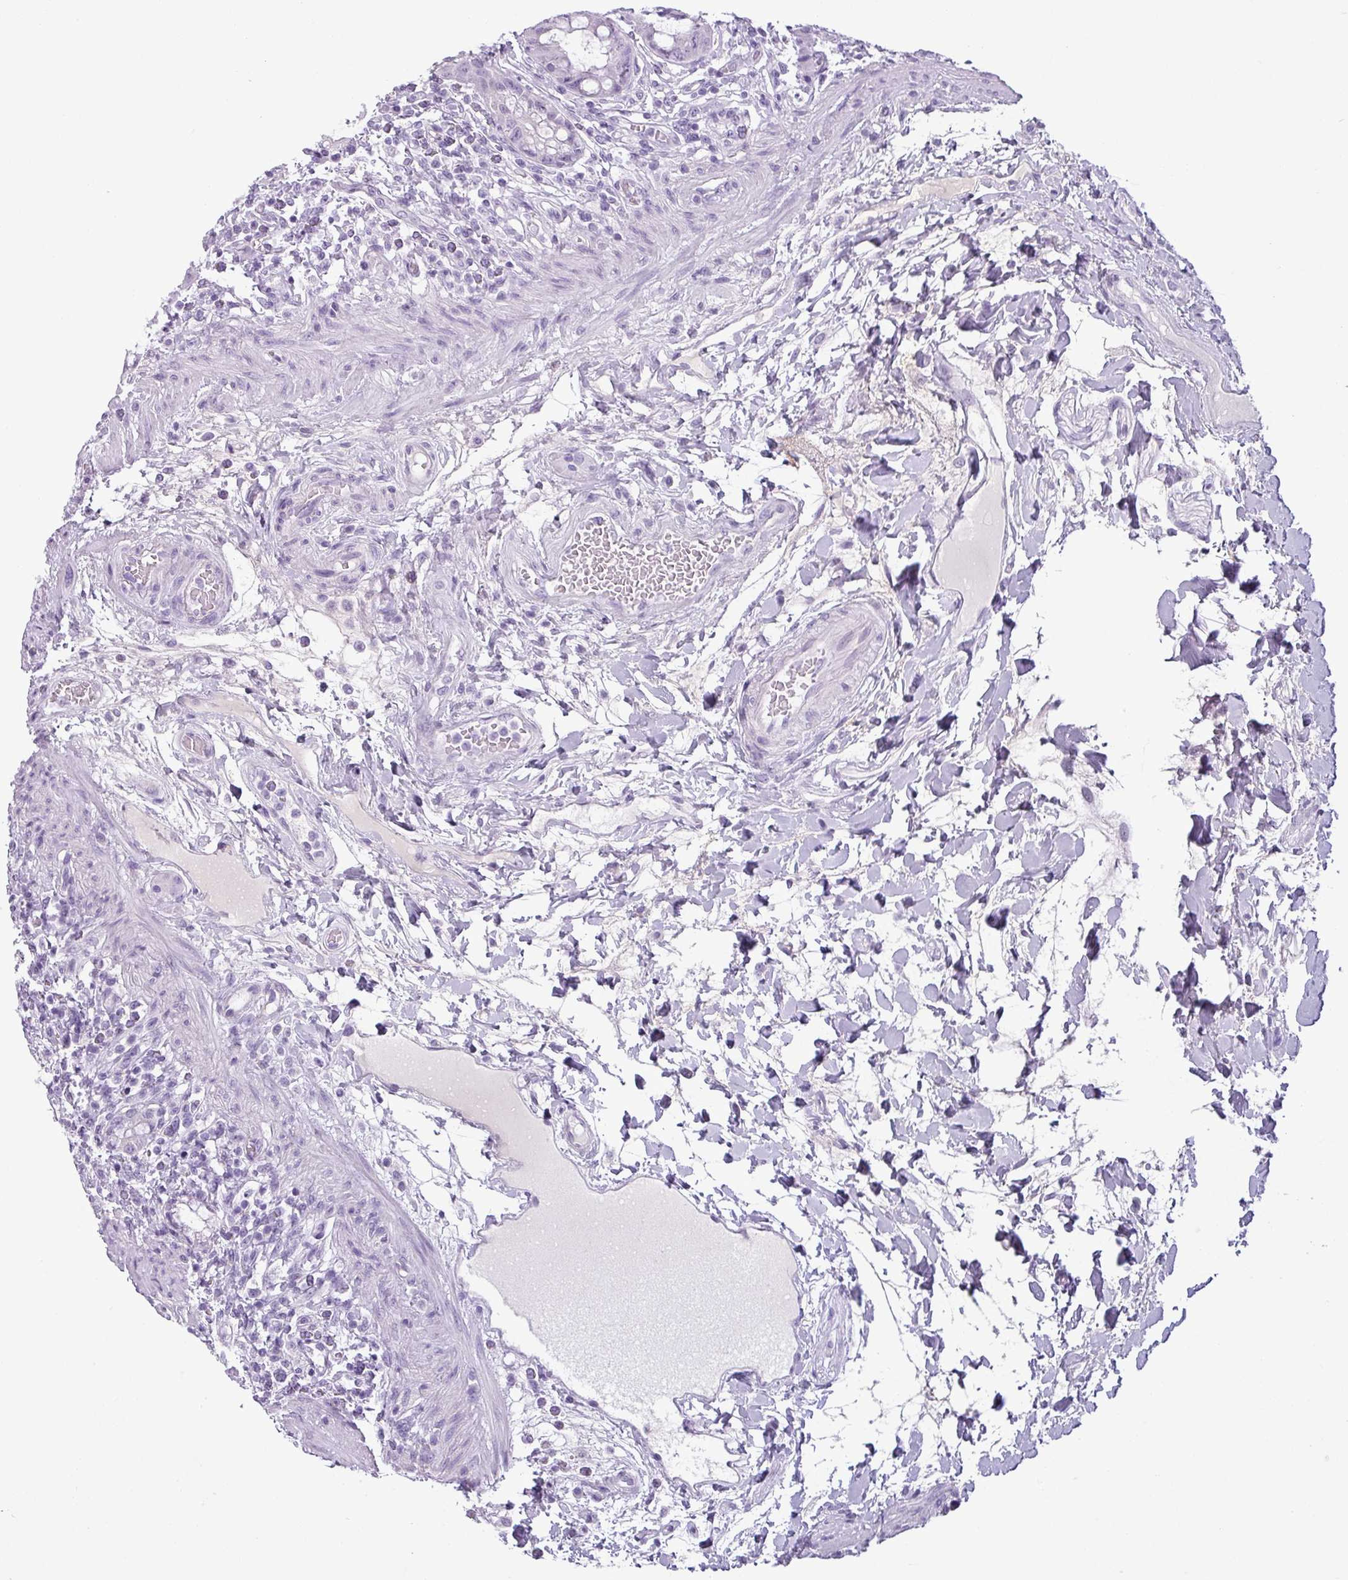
{"staining": {"intensity": "negative", "quantity": "none", "location": "none"}, "tissue": "rectum", "cell_type": "Glandular cells", "image_type": "normal", "snomed": [{"axis": "morphology", "description": "Normal tissue, NOS"}, {"axis": "topography", "description": "Rectum"}], "caption": "Immunohistochemistry photomicrograph of normal human rectum stained for a protein (brown), which reveals no positivity in glandular cells.", "gene": "CDH16", "patient": {"sex": "female", "age": 57}}